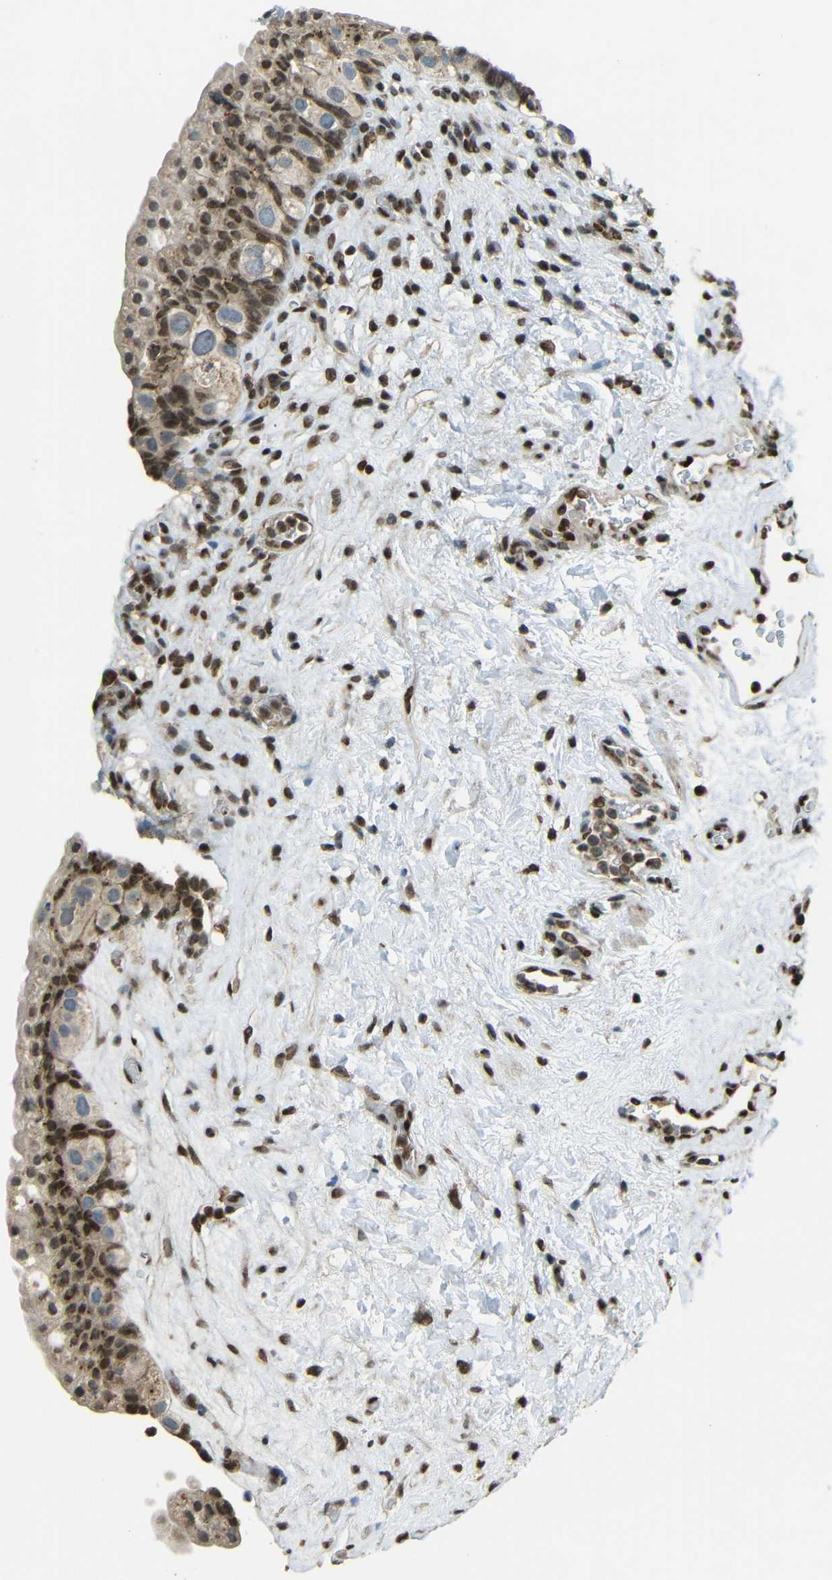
{"staining": {"intensity": "moderate", "quantity": ">75%", "location": "cytoplasmic/membranous,nuclear"}, "tissue": "urinary bladder", "cell_type": "Urothelial cells", "image_type": "normal", "snomed": [{"axis": "morphology", "description": "Normal tissue, NOS"}, {"axis": "topography", "description": "Urinary bladder"}], "caption": "About >75% of urothelial cells in benign urinary bladder display moderate cytoplasmic/membranous,nuclear protein expression as visualized by brown immunohistochemical staining.", "gene": "PSIP1", "patient": {"sex": "female", "age": 64}}